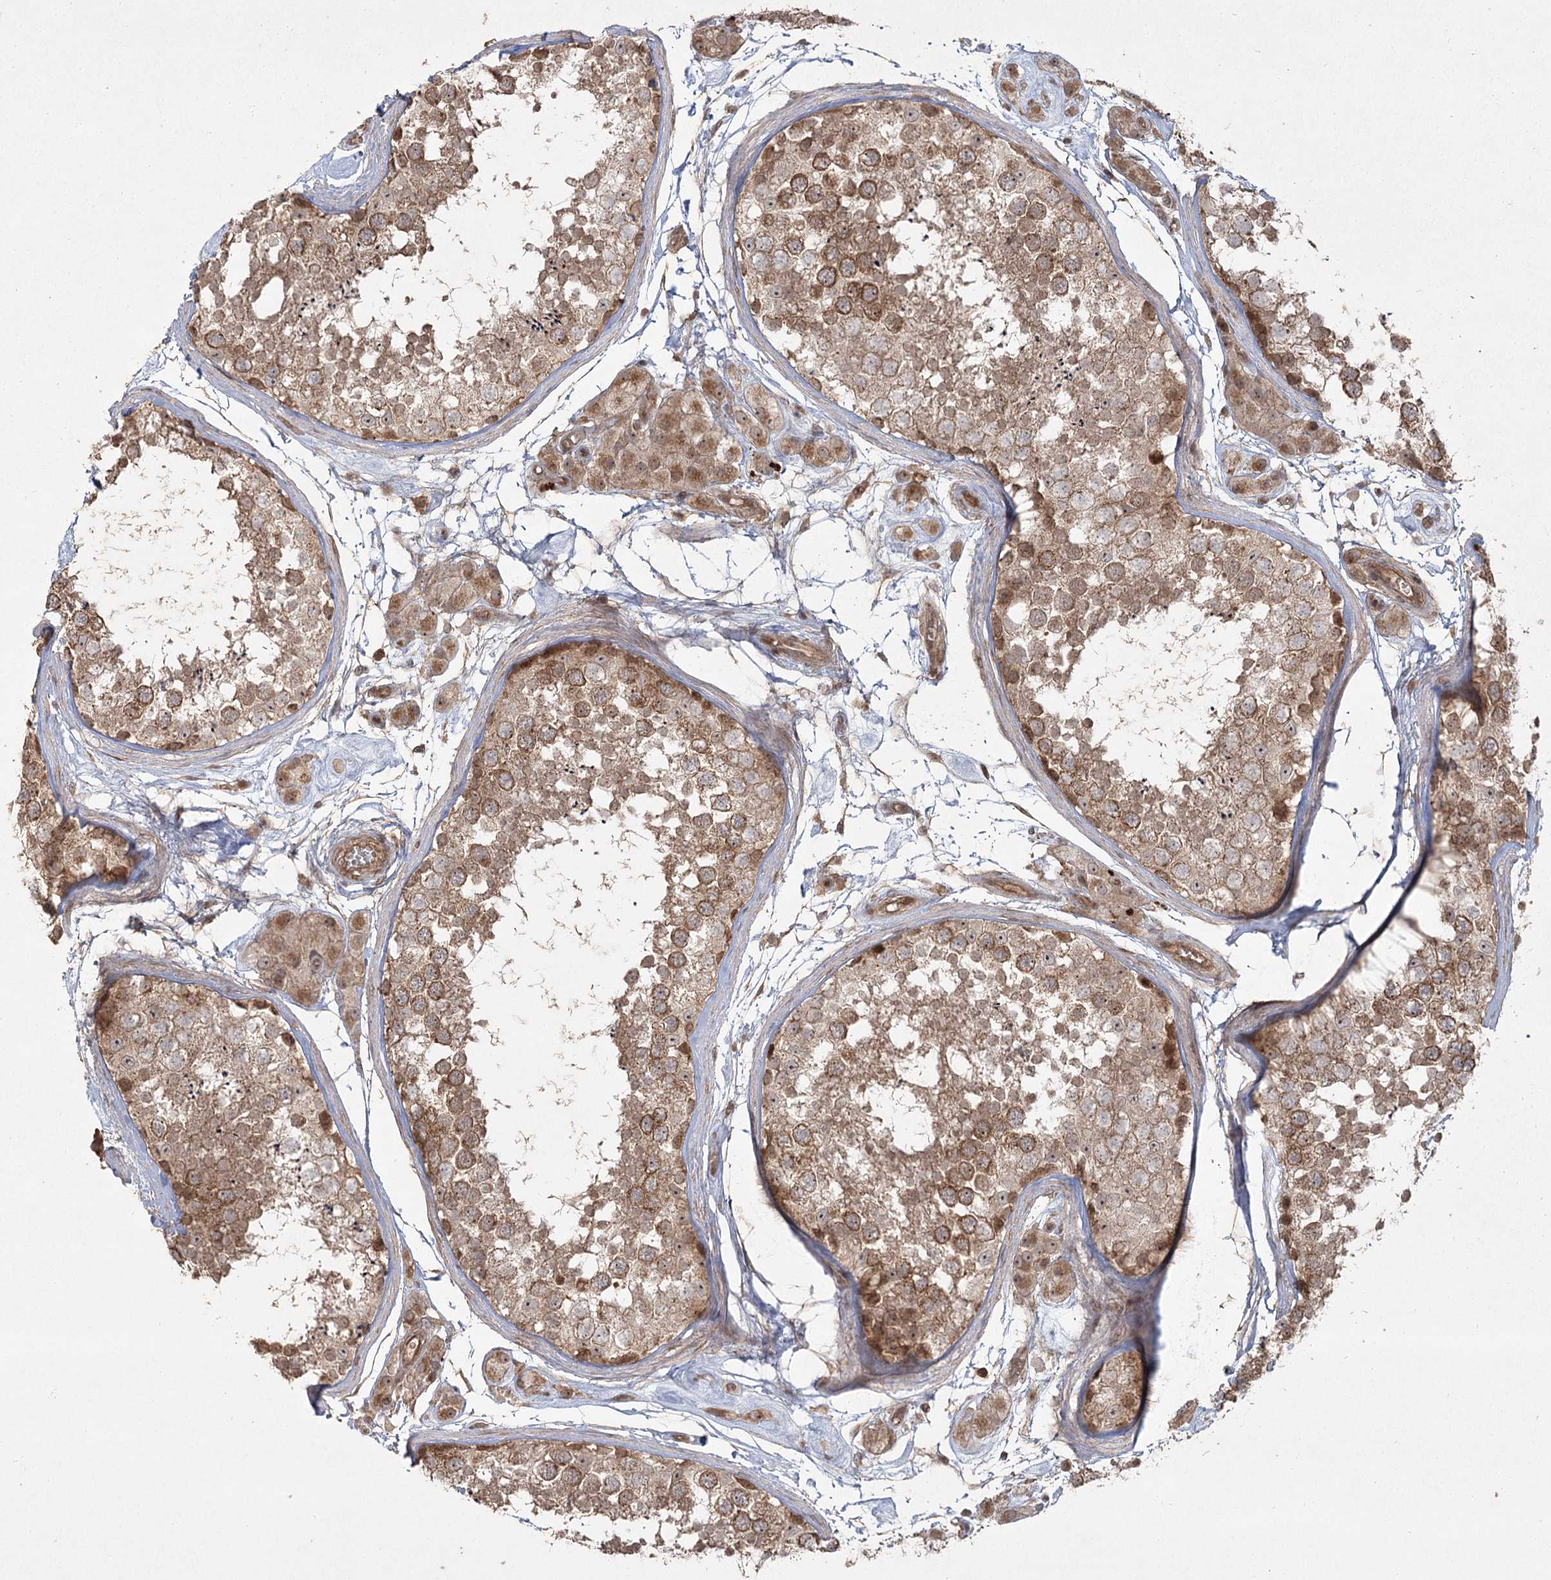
{"staining": {"intensity": "moderate", "quantity": ">75%", "location": "cytoplasmic/membranous,nuclear"}, "tissue": "testis", "cell_type": "Cells in seminiferous ducts", "image_type": "normal", "snomed": [{"axis": "morphology", "description": "Normal tissue, NOS"}, {"axis": "topography", "description": "Testis"}], "caption": "Approximately >75% of cells in seminiferous ducts in normal testis show moderate cytoplasmic/membranous,nuclear protein expression as visualized by brown immunohistochemical staining.", "gene": "CPLANE1", "patient": {"sex": "male", "age": 56}}